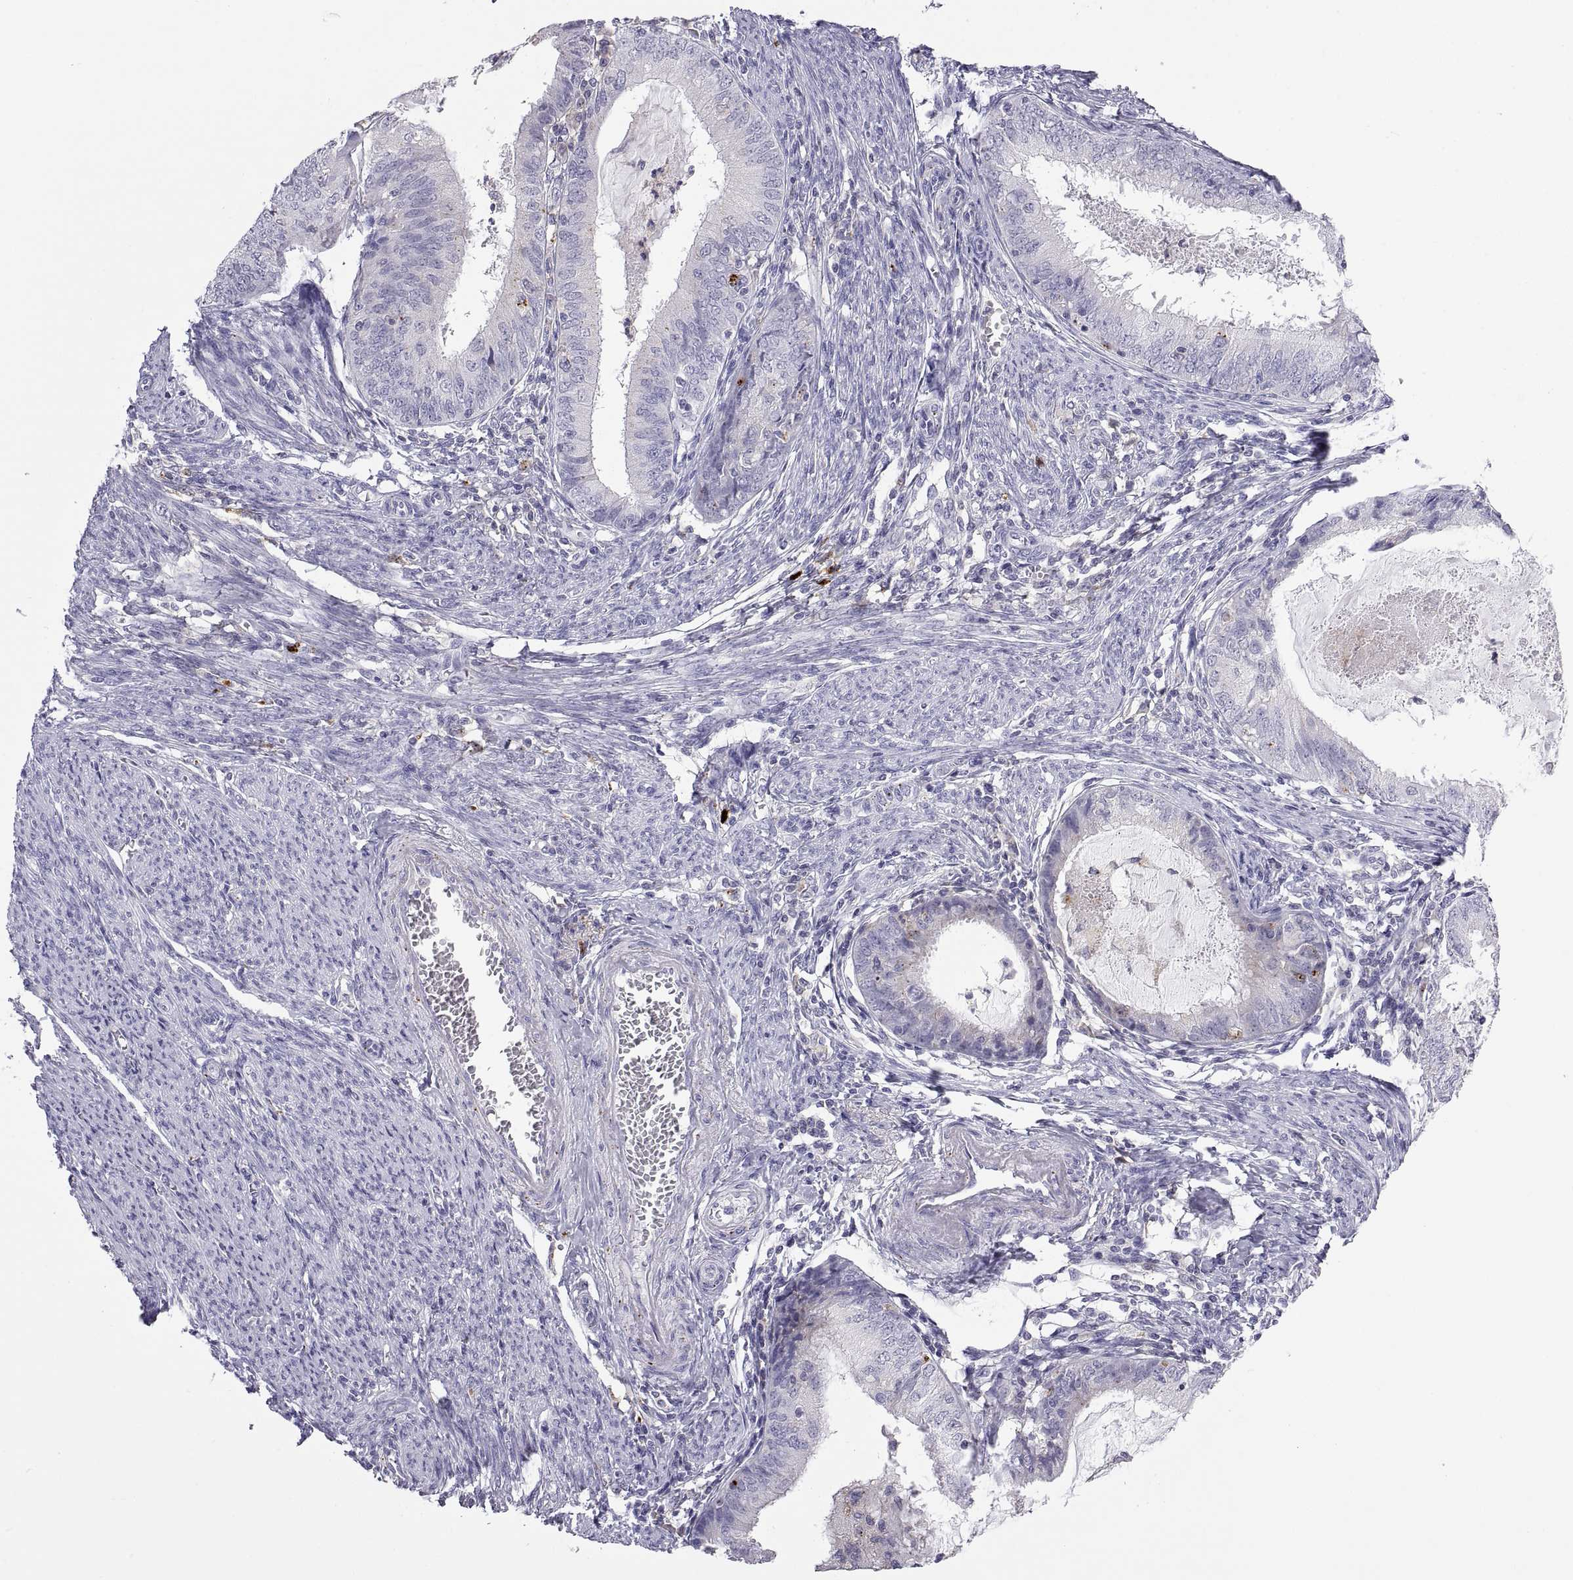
{"staining": {"intensity": "negative", "quantity": "none", "location": "none"}, "tissue": "endometrial cancer", "cell_type": "Tumor cells", "image_type": "cancer", "snomed": [{"axis": "morphology", "description": "Adenocarcinoma, NOS"}, {"axis": "topography", "description": "Endometrium"}], "caption": "A micrograph of human endometrial adenocarcinoma is negative for staining in tumor cells.", "gene": "RGS19", "patient": {"sex": "female", "age": 57}}